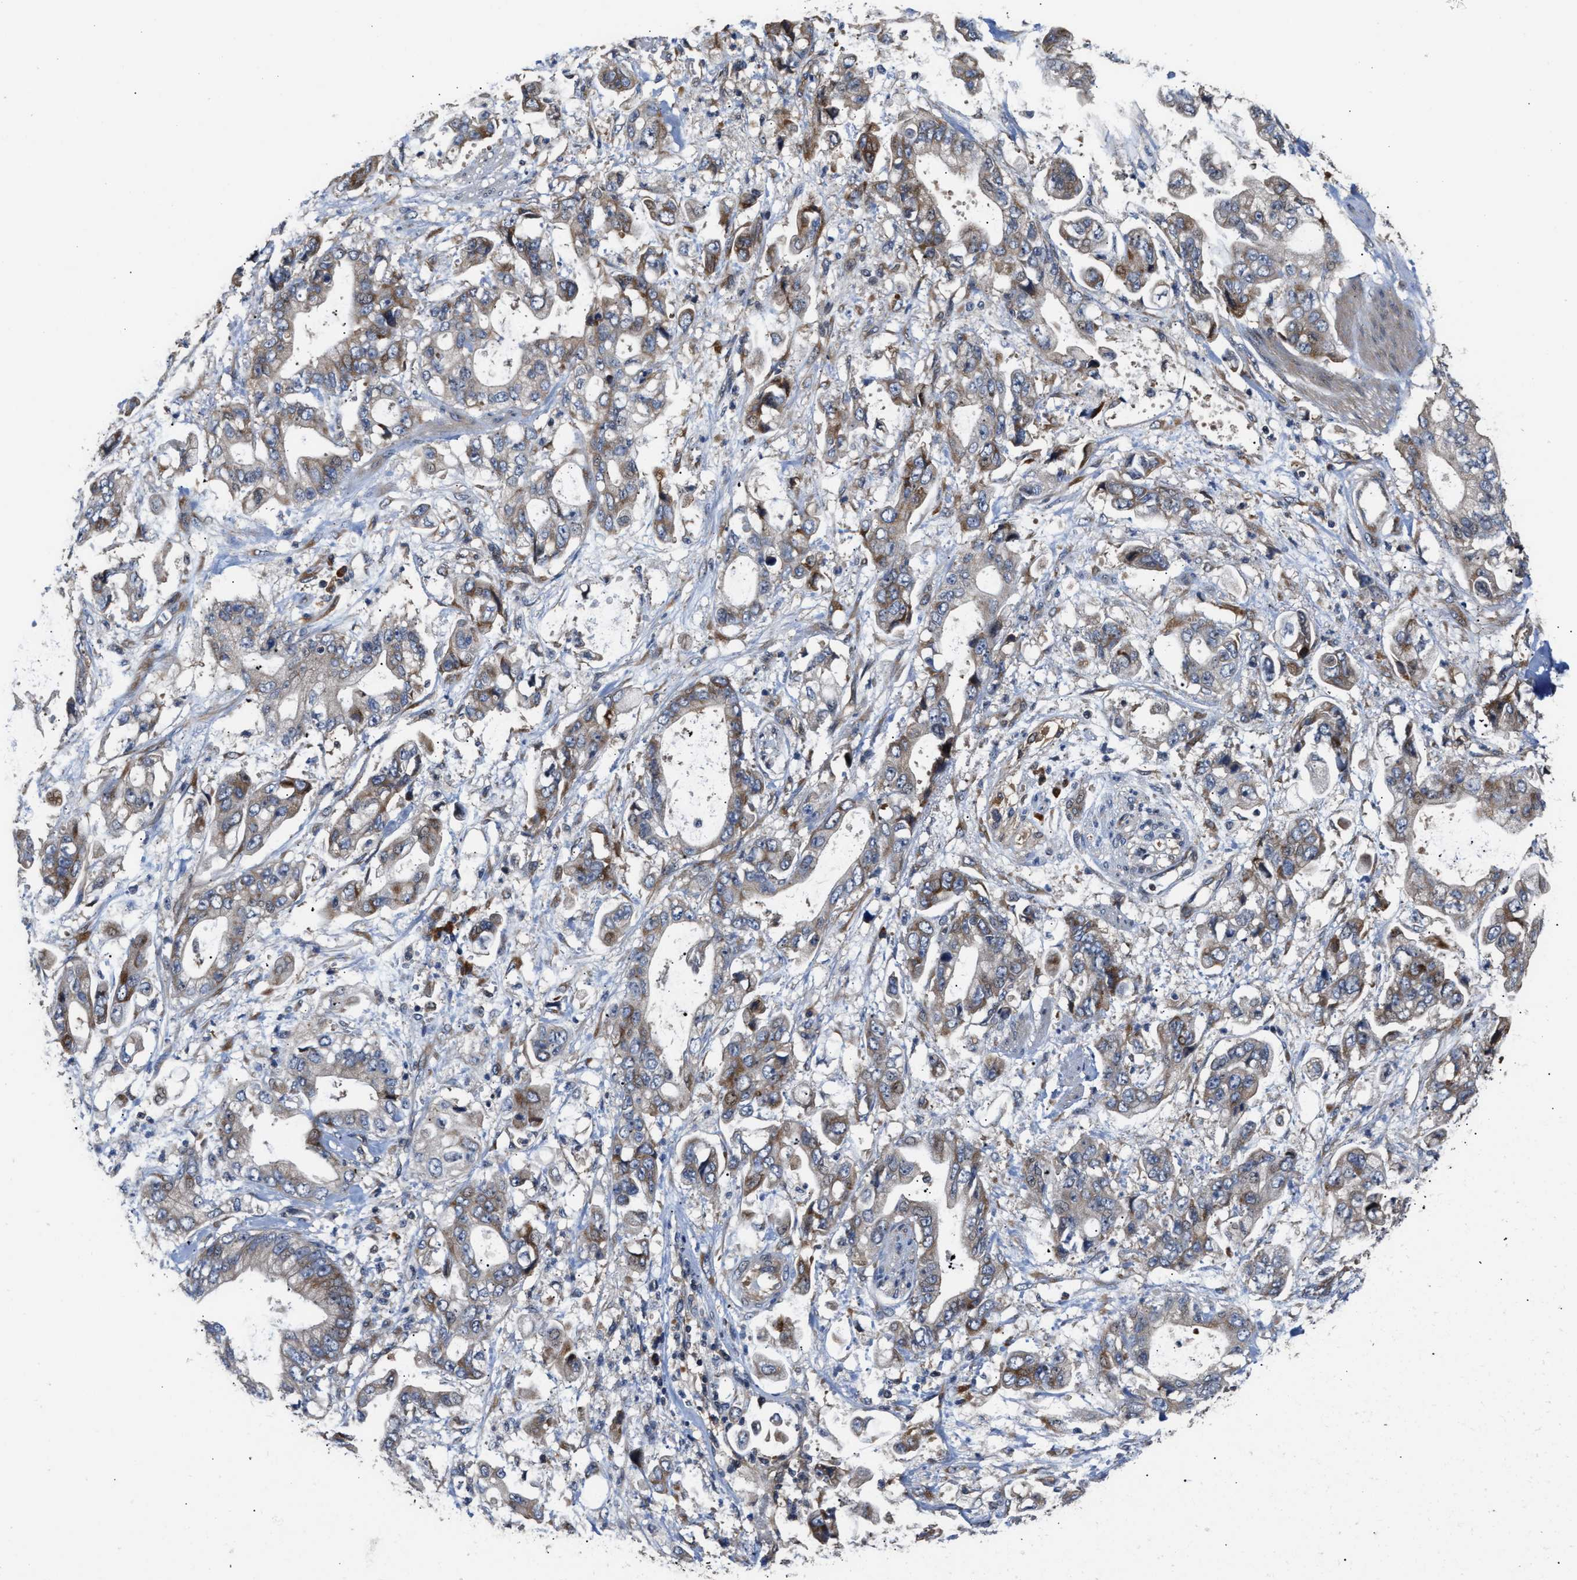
{"staining": {"intensity": "weak", "quantity": "25%-75%", "location": "cytoplasmic/membranous"}, "tissue": "stomach cancer", "cell_type": "Tumor cells", "image_type": "cancer", "snomed": [{"axis": "morphology", "description": "Normal tissue, NOS"}, {"axis": "morphology", "description": "Adenocarcinoma, NOS"}, {"axis": "topography", "description": "Stomach"}], "caption": "Protein expression analysis of human stomach cancer reveals weak cytoplasmic/membranous expression in approximately 25%-75% of tumor cells.", "gene": "CLIP2", "patient": {"sex": "male", "age": 62}}